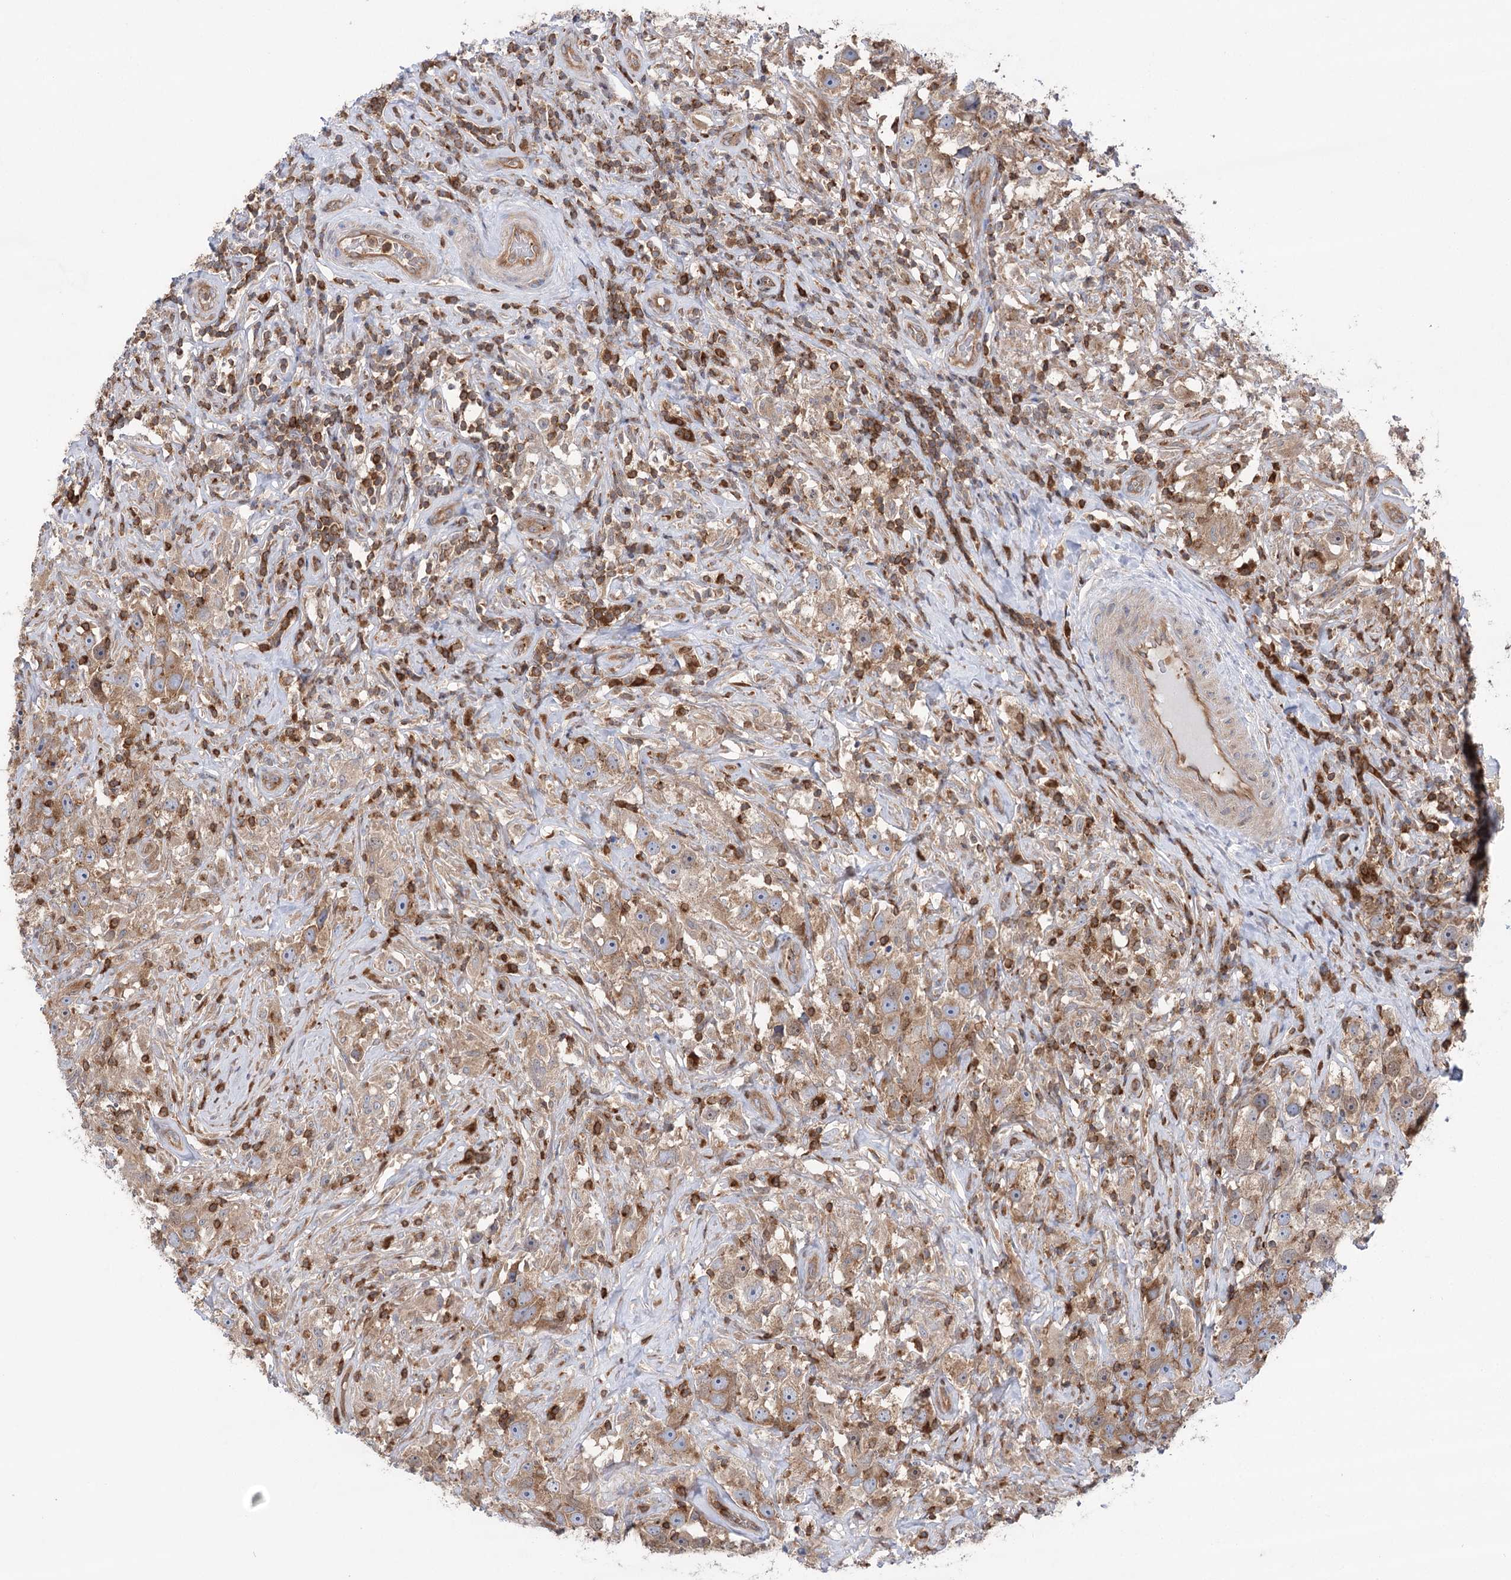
{"staining": {"intensity": "moderate", "quantity": ">75%", "location": "cytoplasmic/membranous"}, "tissue": "testis cancer", "cell_type": "Tumor cells", "image_type": "cancer", "snomed": [{"axis": "morphology", "description": "Seminoma, NOS"}, {"axis": "topography", "description": "Testis"}], "caption": "The micrograph displays a brown stain indicating the presence of a protein in the cytoplasmic/membranous of tumor cells in testis cancer. (brown staining indicates protein expression, while blue staining denotes nuclei).", "gene": "VPS37B", "patient": {"sex": "male", "age": 49}}